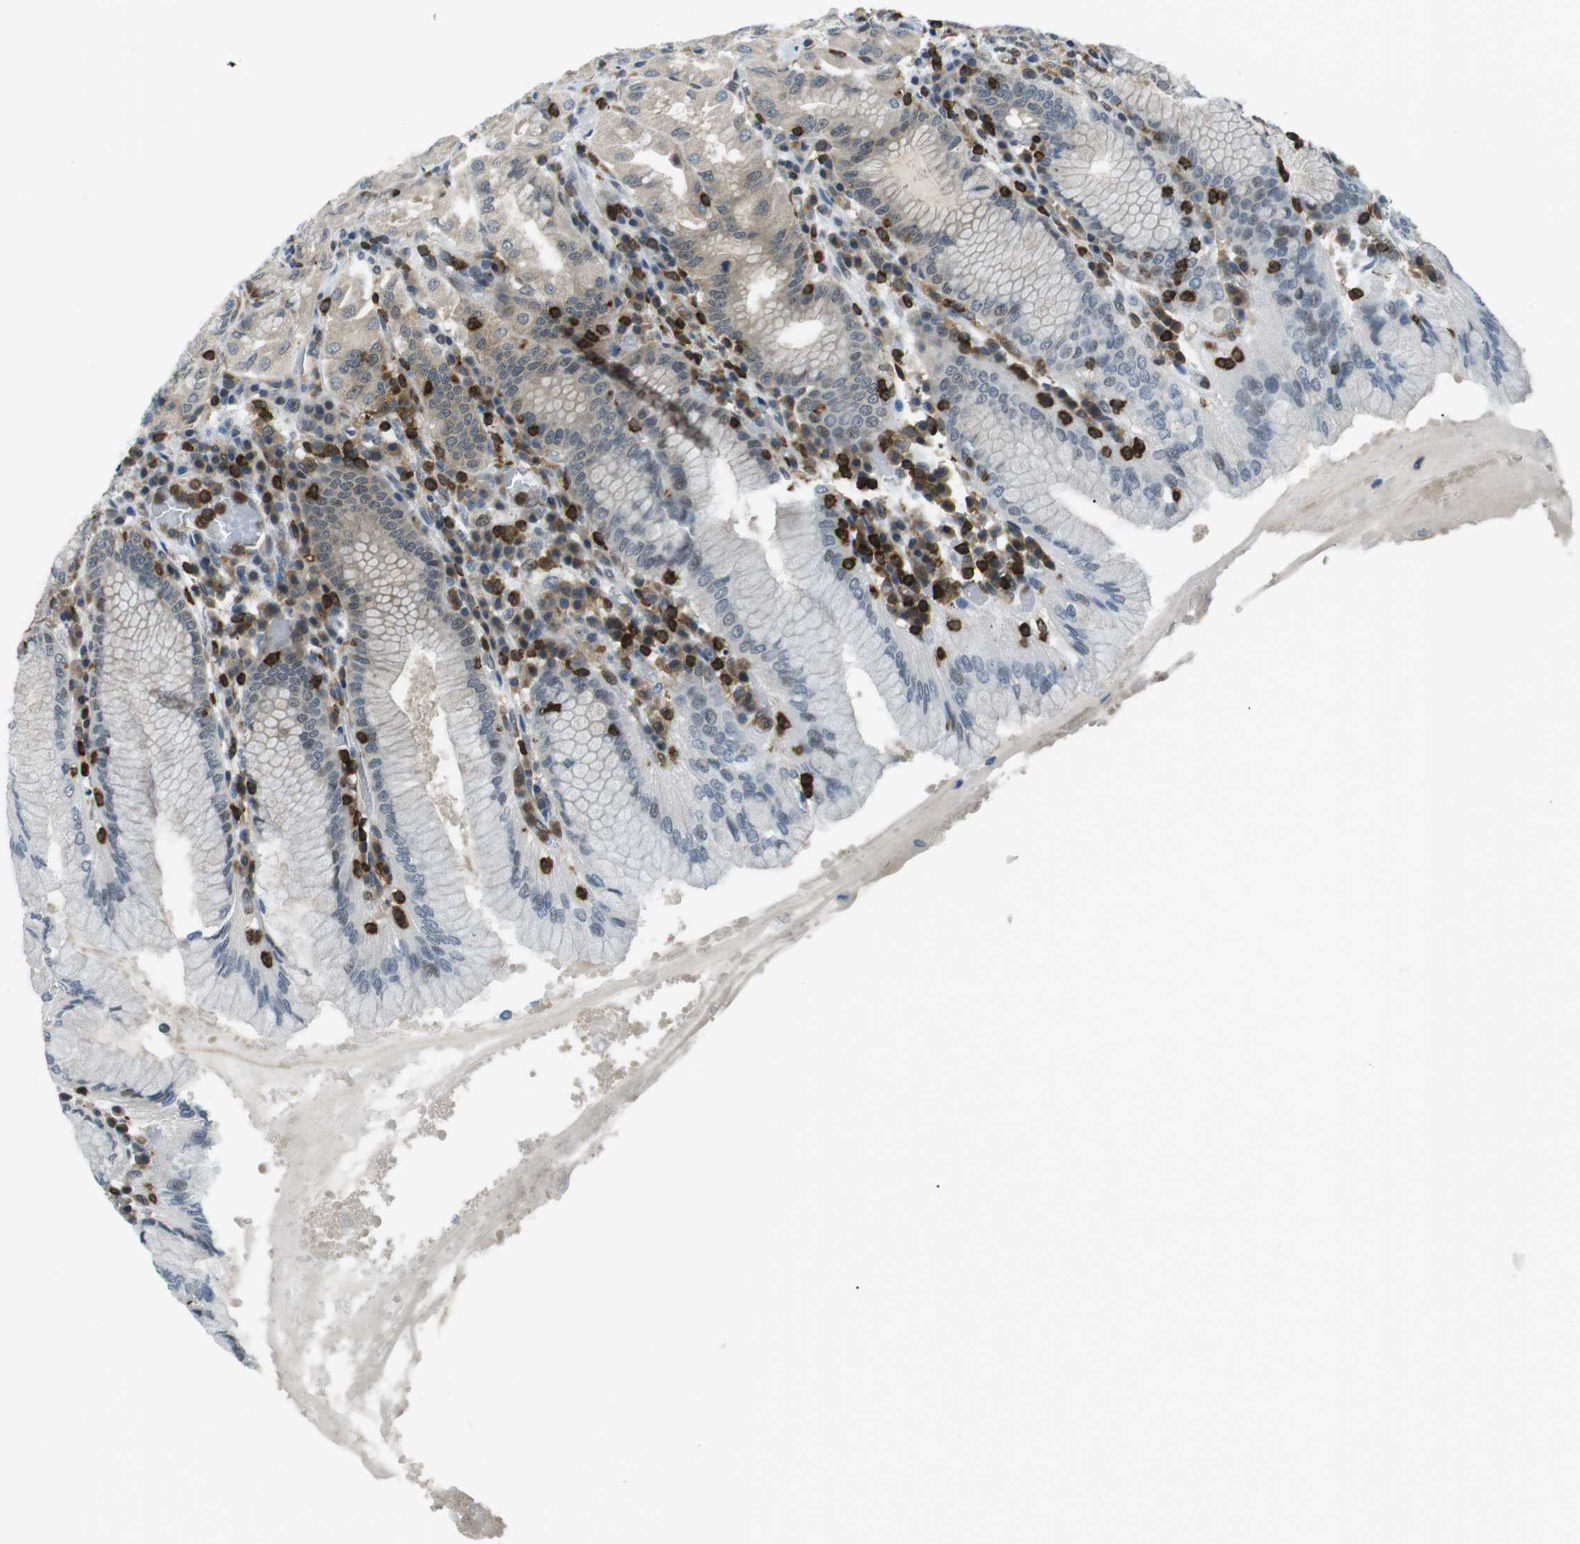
{"staining": {"intensity": "weak", "quantity": "<25%", "location": "cytoplasmic/membranous,nuclear"}, "tissue": "stomach", "cell_type": "Glandular cells", "image_type": "normal", "snomed": [{"axis": "morphology", "description": "Normal tissue, NOS"}, {"axis": "topography", "description": "Stomach"}, {"axis": "topography", "description": "Stomach, lower"}], "caption": "DAB (3,3'-diaminobenzidine) immunohistochemical staining of unremarkable human stomach exhibits no significant staining in glandular cells. (DAB (3,3'-diaminobenzidine) immunohistochemistry with hematoxylin counter stain).", "gene": "STK10", "patient": {"sex": "female", "age": 56}}